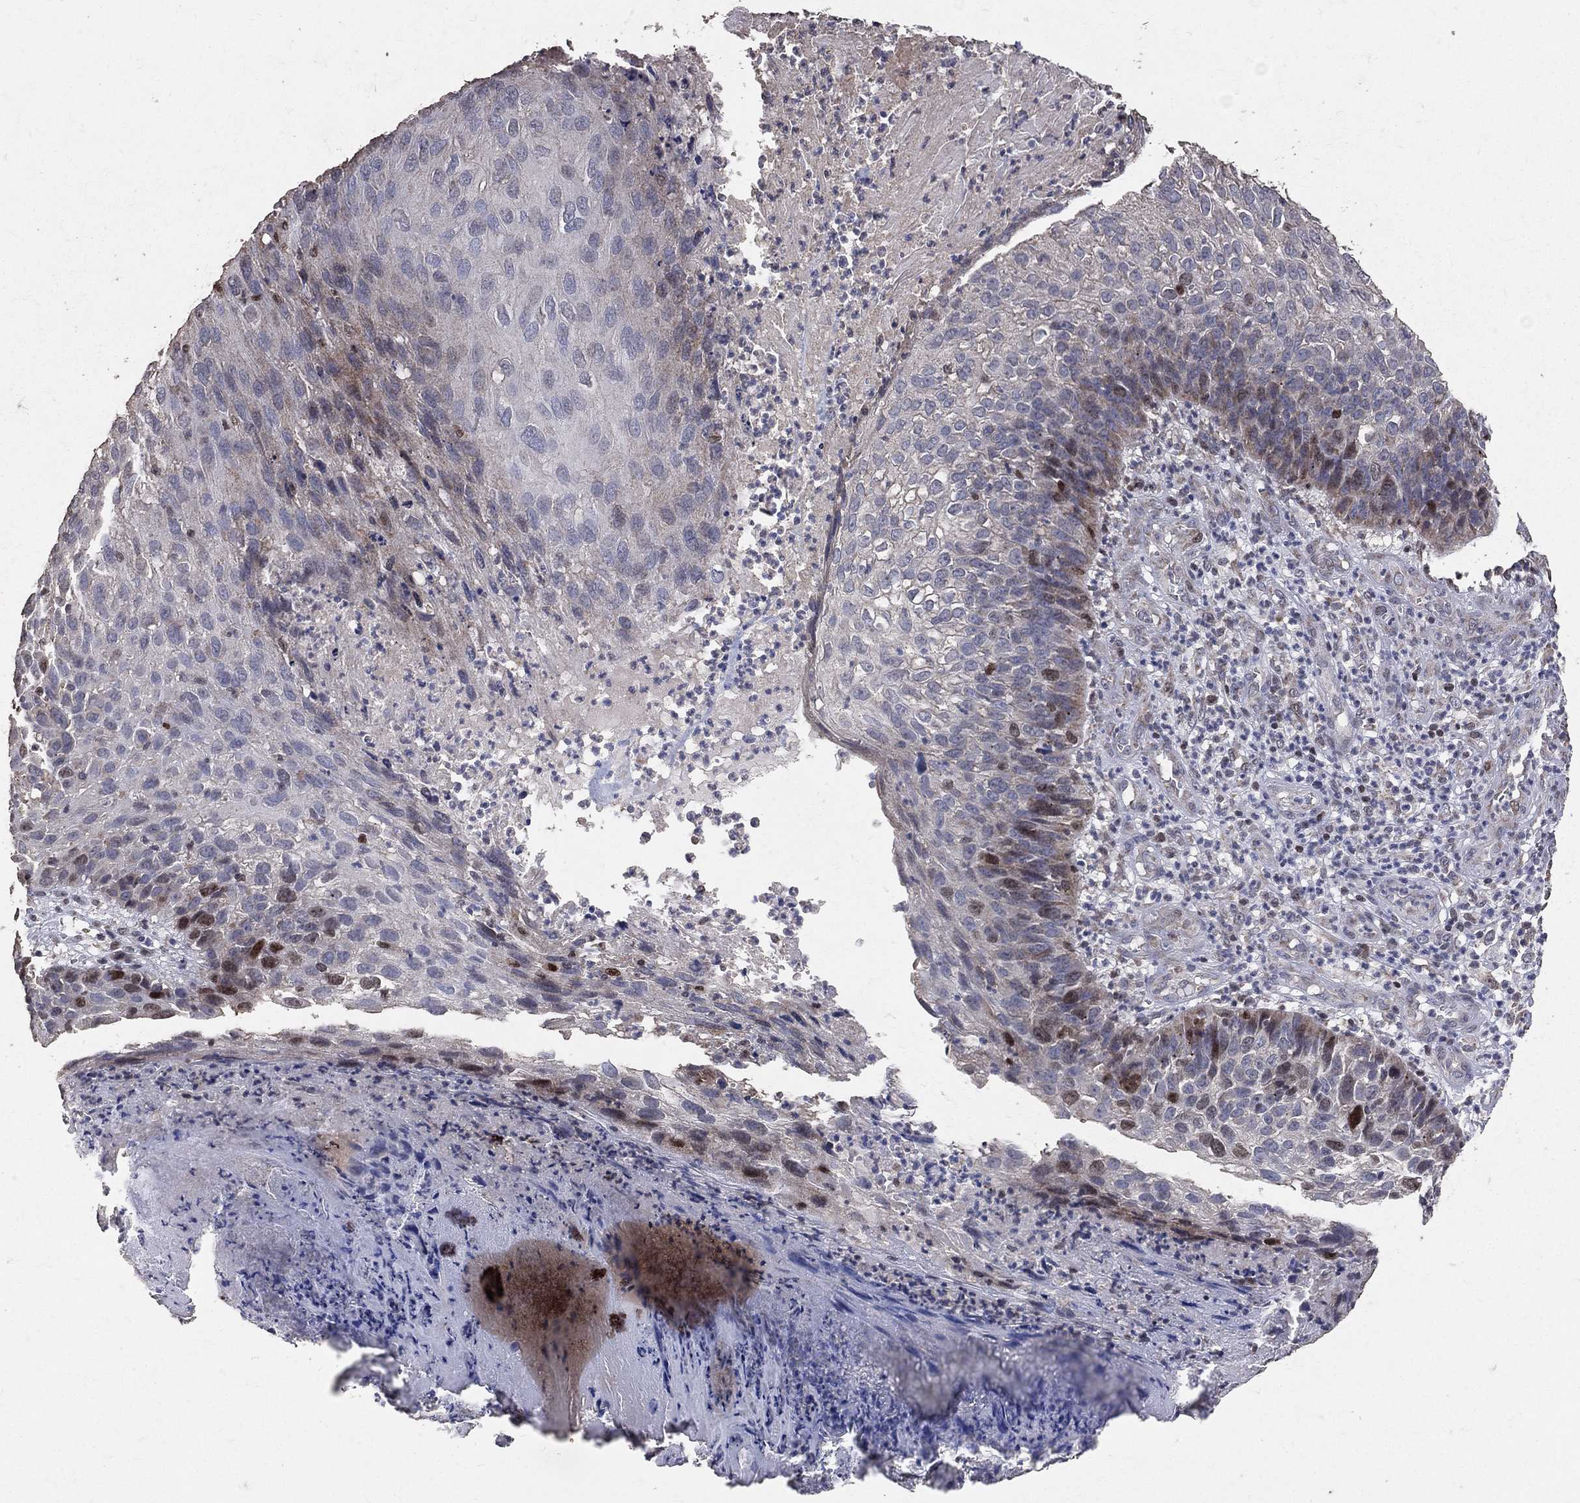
{"staining": {"intensity": "negative", "quantity": "none", "location": "none"}, "tissue": "skin cancer", "cell_type": "Tumor cells", "image_type": "cancer", "snomed": [{"axis": "morphology", "description": "Squamous cell carcinoma, NOS"}, {"axis": "topography", "description": "Skin"}], "caption": "This is a photomicrograph of immunohistochemistry (IHC) staining of skin cancer, which shows no staining in tumor cells. (IHC, brightfield microscopy, high magnification).", "gene": "LY6K", "patient": {"sex": "male", "age": 92}}